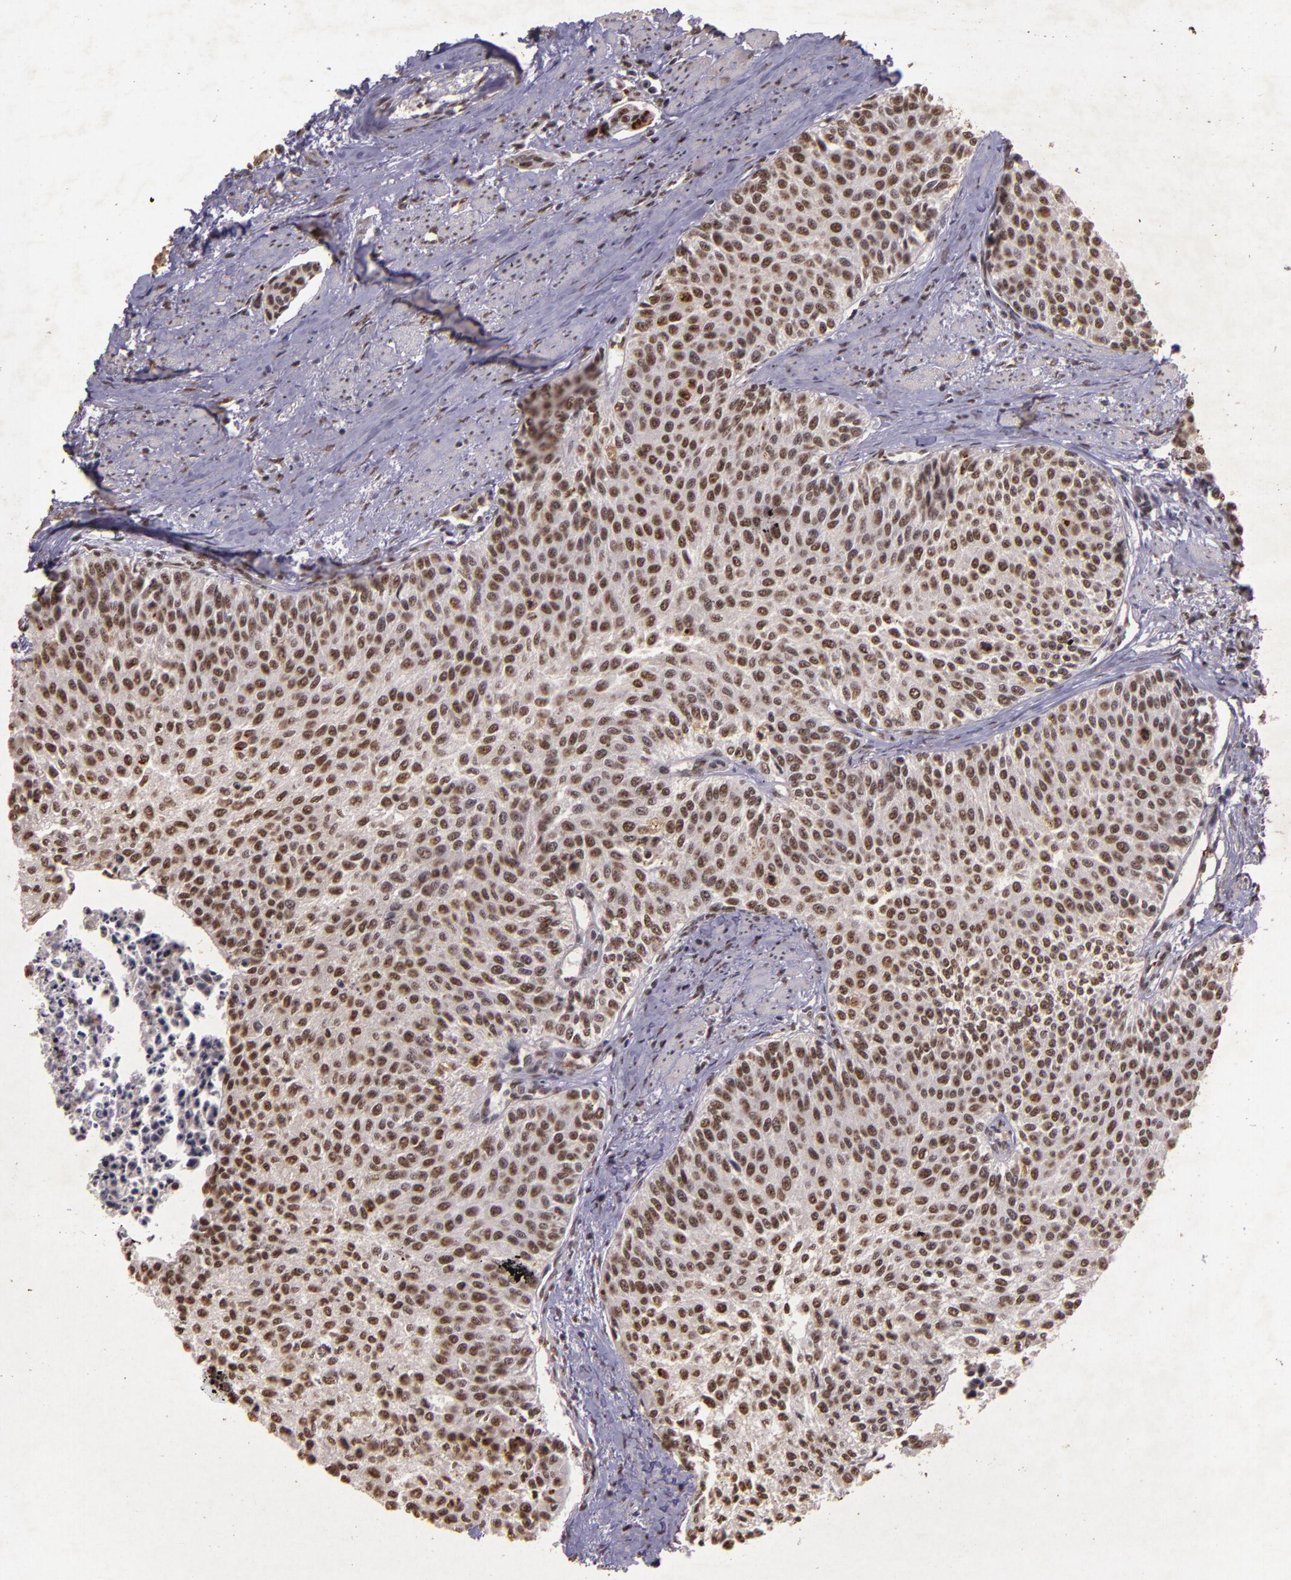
{"staining": {"intensity": "weak", "quantity": ">75%", "location": "nuclear"}, "tissue": "urothelial cancer", "cell_type": "Tumor cells", "image_type": "cancer", "snomed": [{"axis": "morphology", "description": "Urothelial carcinoma, Low grade"}, {"axis": "topography", "description": "Urinary bladder"}], "caption": "Brown immunohistochemical staining in human low-grade urothelial carcinoma demonstrates weak nuclear staining in about >75% of tumor cells.", "gene": "CBX3", "patient": {"sex": "female", "age": 73}}